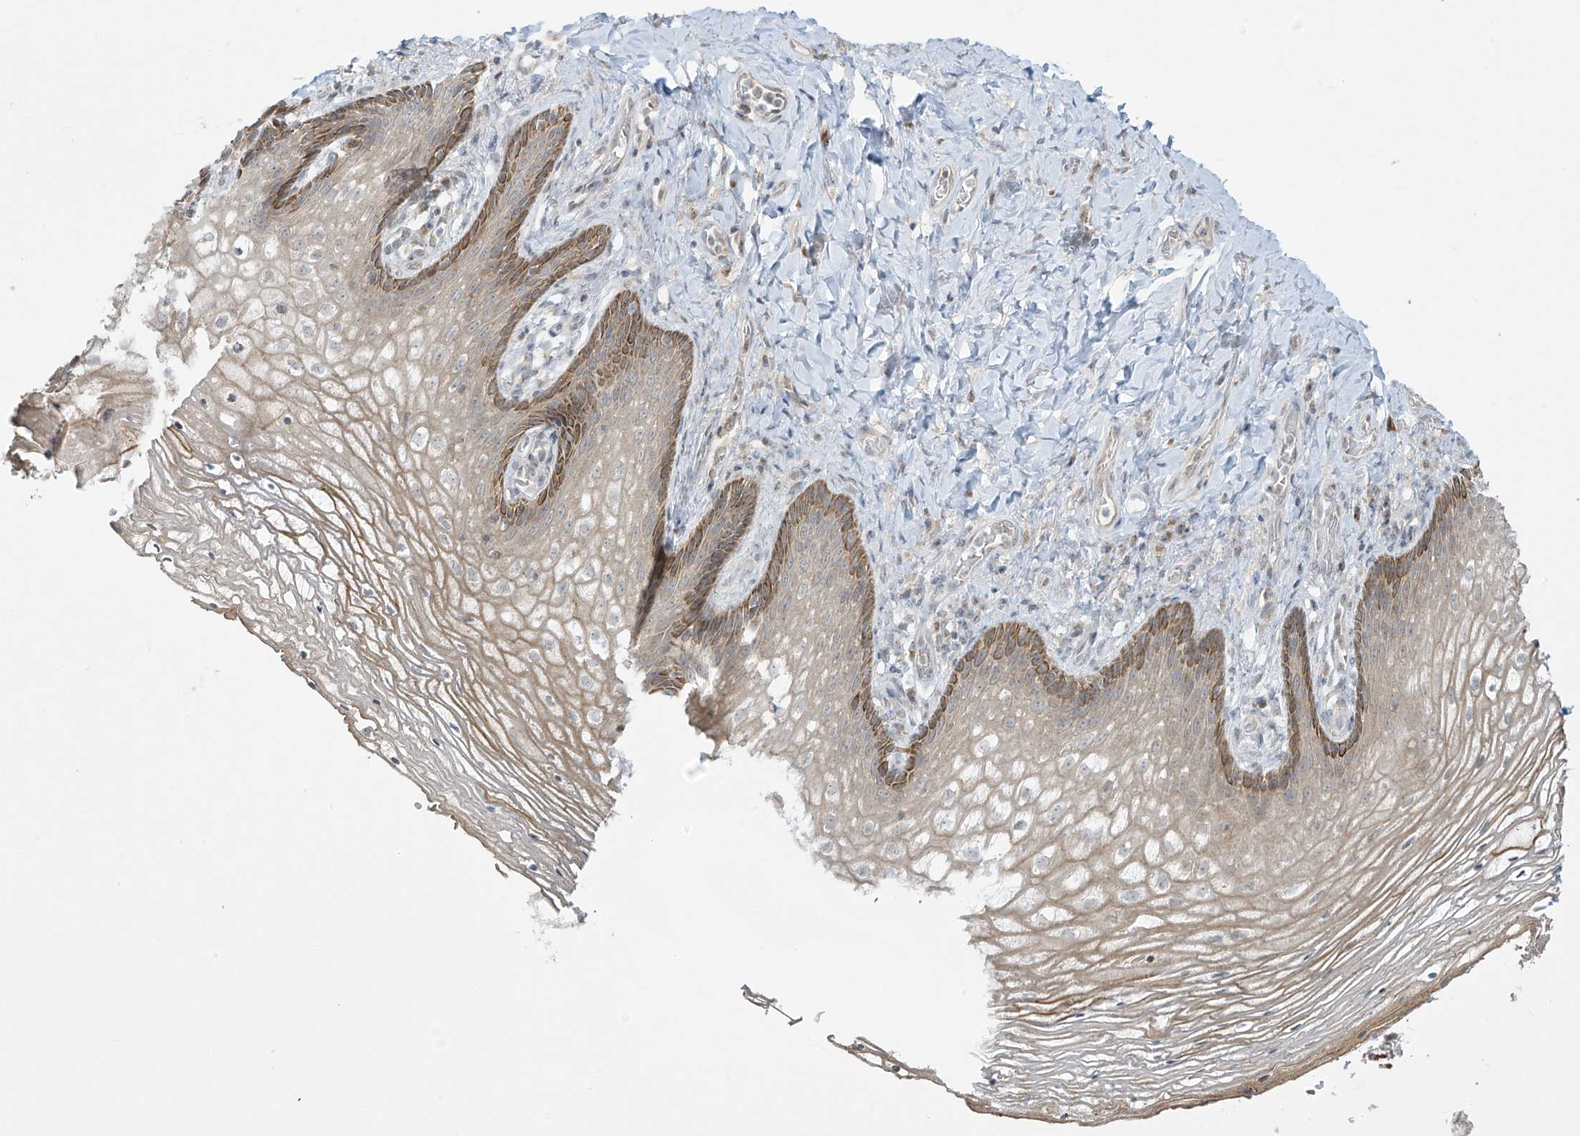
{"staining": {"intensity": "moderate", "quantity": "<25%", "location": "cytoplasmic/membranous"}, "tissue": "vagina", "cell_type": "Squamous epithelial cells", "image_type": "normal", "snomed": [{"axis": "morphology", "description": "Normal tissue, NOS"}, {"axis": "topography", "description": "Vagina"}], "caption": "DAB immunohistochemical staining of benign vagina demonstrates moderate cytoplasmic/membranous protein positivity in about <25% of squamous epithelial cells. The staining was performed using DAB, with brown indicating positive protein expression. Nuclei are stained blue with hematoxylin.", "gene": "HDDC2", "patient": {"sex": "female", "age": 60}}